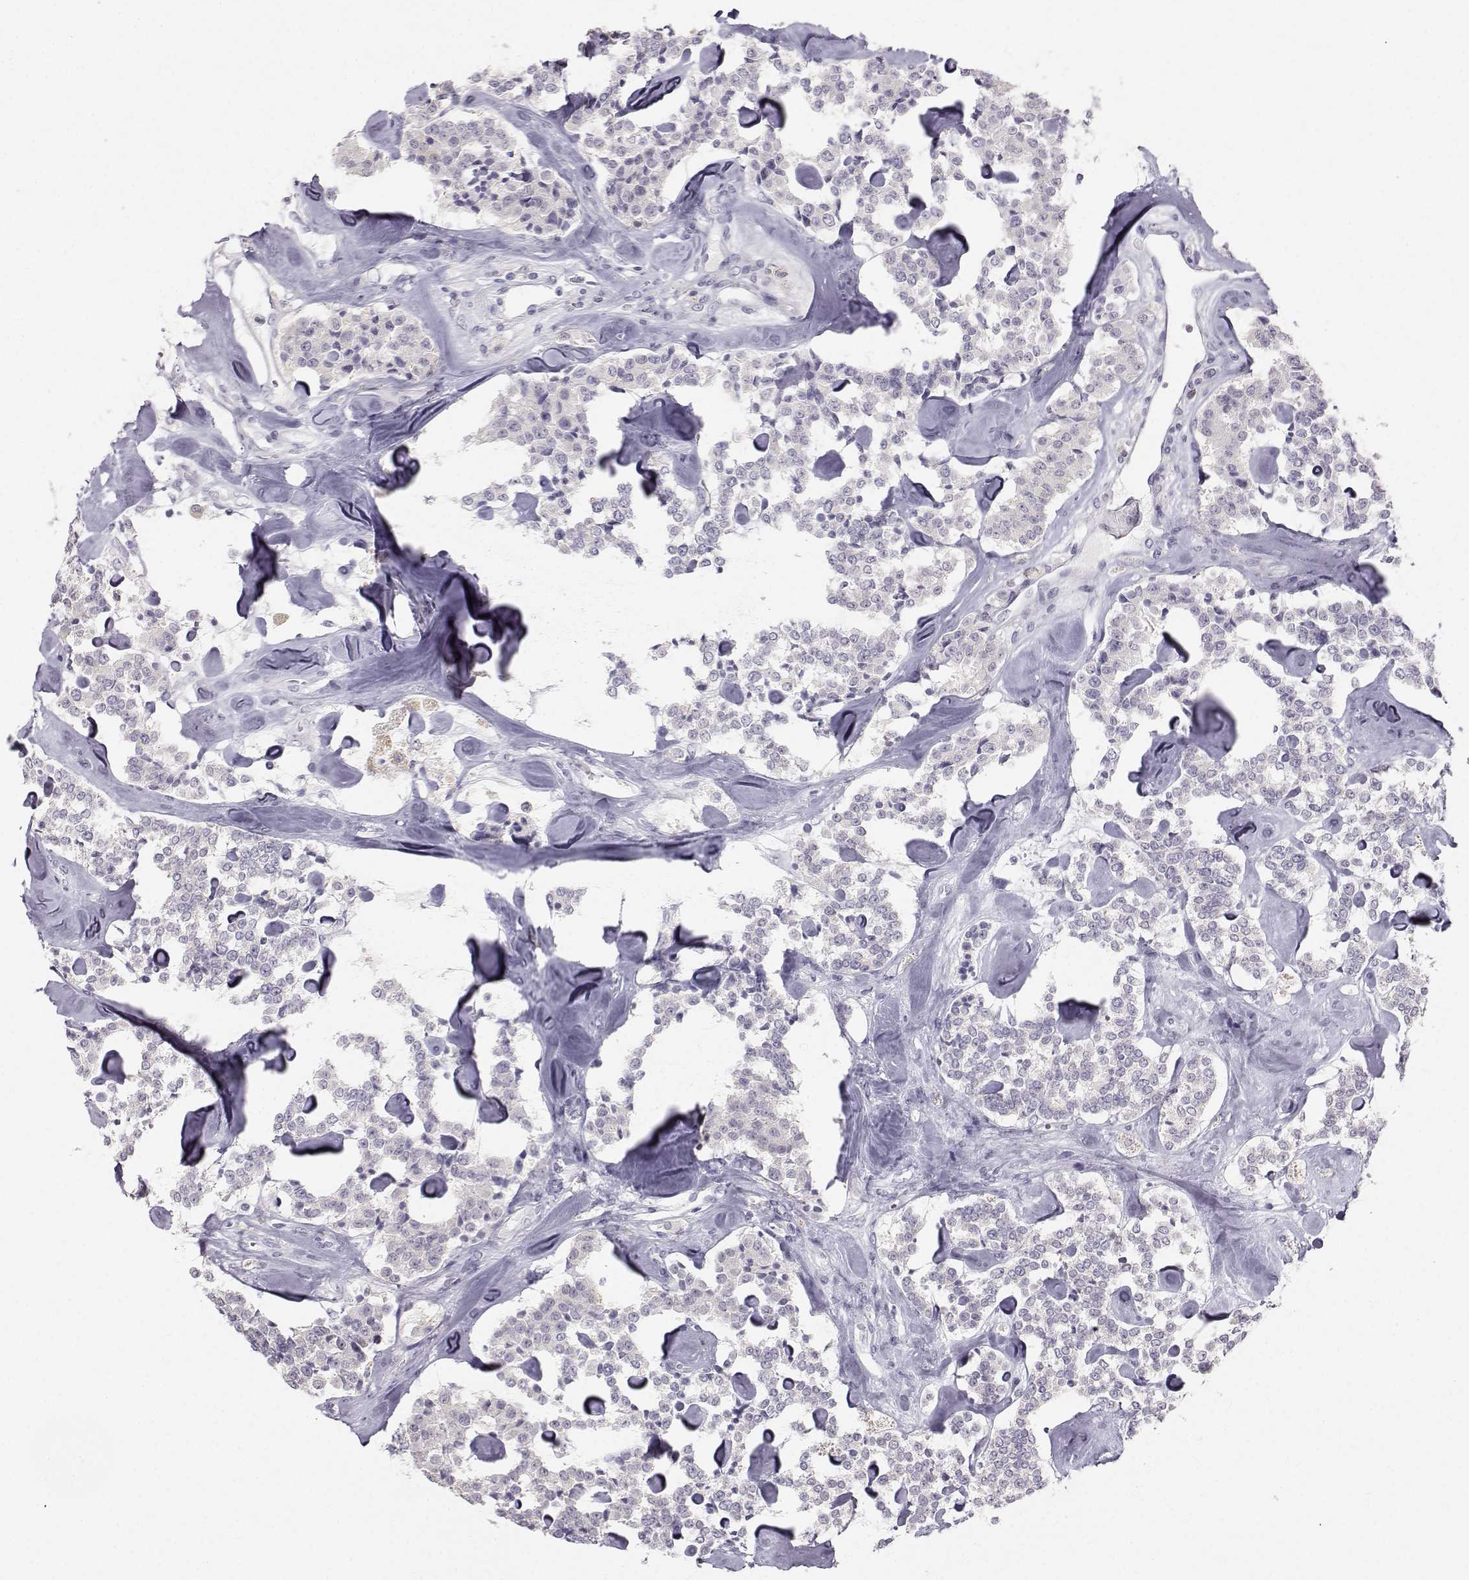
{"staining": {"intensity": "negative", "quantity": "none", "location": "none"}, "tissue": "carcinoid", "cell_type": "Tumor cells", "image_type": "cancer", "snomed": [{"axis": "morphology", "description": "Carcinoid, malignant, NOS"}, {"axis": "topography", "description": "Pancreas"}], "caption": "Malignant carcinoid was stained to show a protein in brown. There is no significant positivity in tumor cells.", "gene": "ZNF185", "patient": {"sex": "male", "age": 41}}